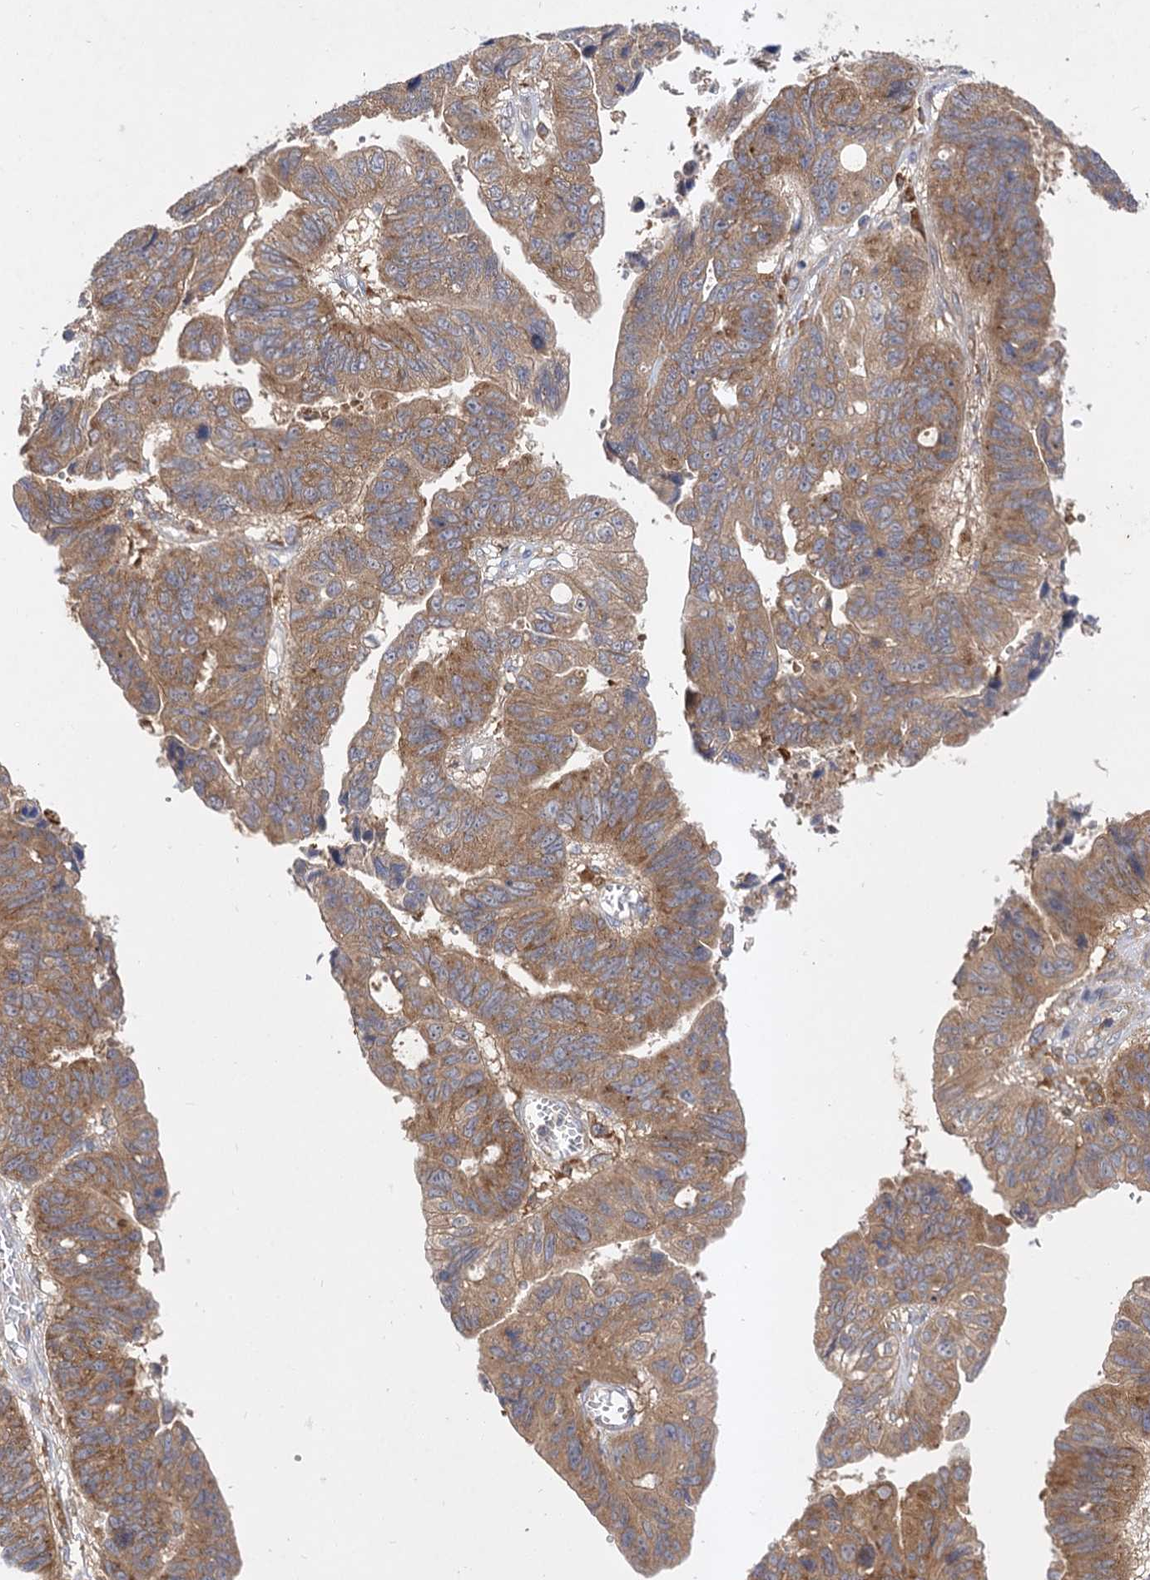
{"staining": {"intensity": "moderate", "quantity": ">75%", "location": "cytoplasmic/membranous"}, "tissue": "stomach cancer", "cell_type": "Tumor cells", "image_type": "cancer", "snomed": [{"axis": "morphology", "description": "Adenocarcinoma, NOS"}, {"axis": "topography", "description": "Stomach"}], "caption": "Brown immunohistochemical staining in human adenocarcinoma (stomach) shows moderate cytoplasmic/membranous staining in approximately >75% of tumor cells. The staining was performed using DAB (3,3'-diaminobenzidine) to visualize the protein expression in brown, while the nuclei were stained in blue with hematoxylin (Magnification: 20x).", "gene": "PATL1", "patient": {"sex": "male", "age": 59}}